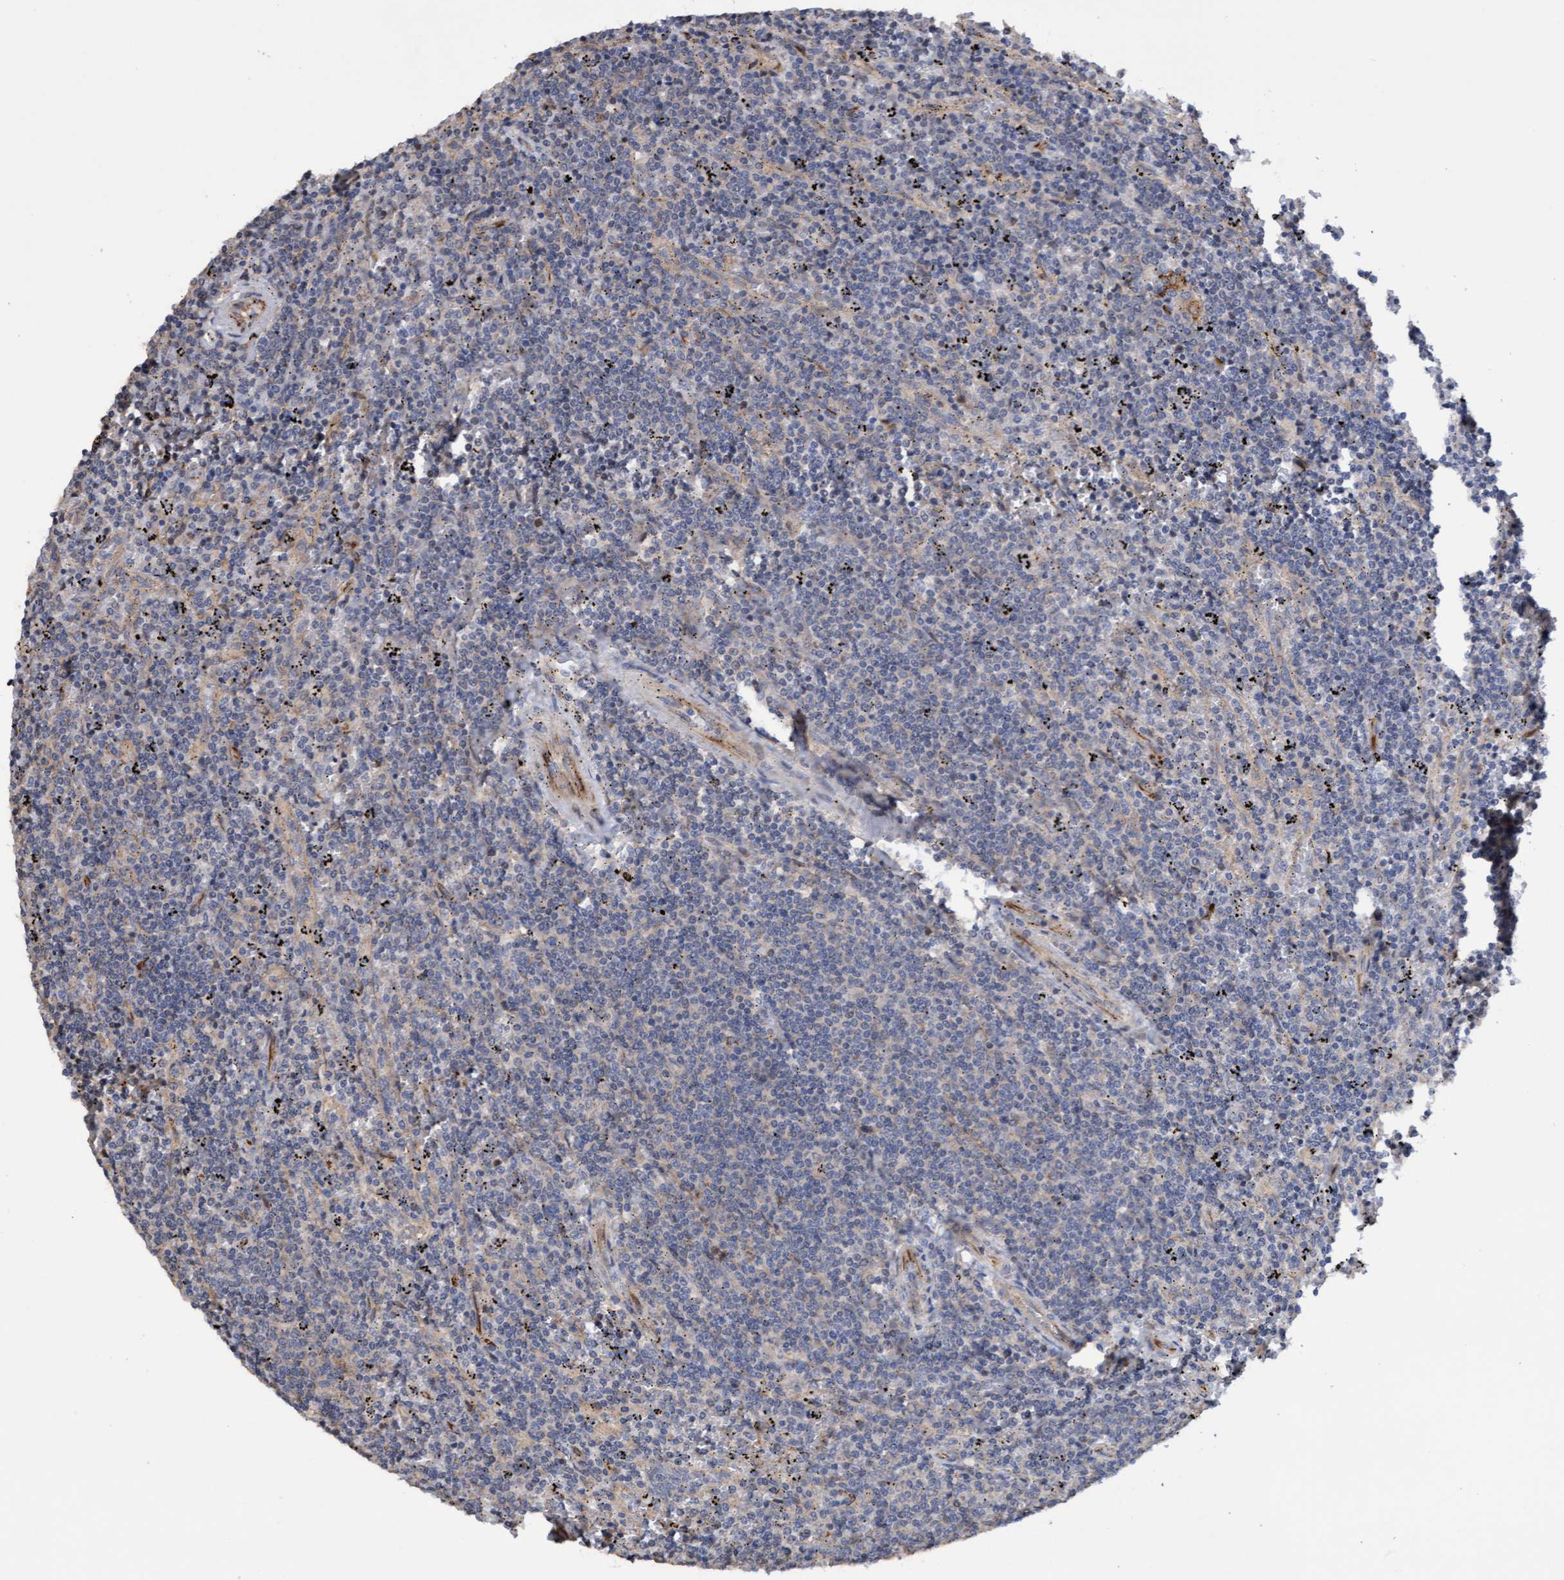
{"staining": {"intensity": "negative", "quantity": "none", "location": "none"}, "tissue": "lymphoma", "cell_type": "Tumor cells", "image_type": "cancer", "snomed": [{"axis": "morphology", "description": "Malignant lymphoma, non-Hodgkin's type, Low grade"}, {"axis": "topography", "description": "Spleen"}], "caption": "An IHC image of lymphoma is shown. There is no staining in tumor cells of lymphoma.", "gene": "ITFG1", "patient": {"sex": "female", "age": 50}}